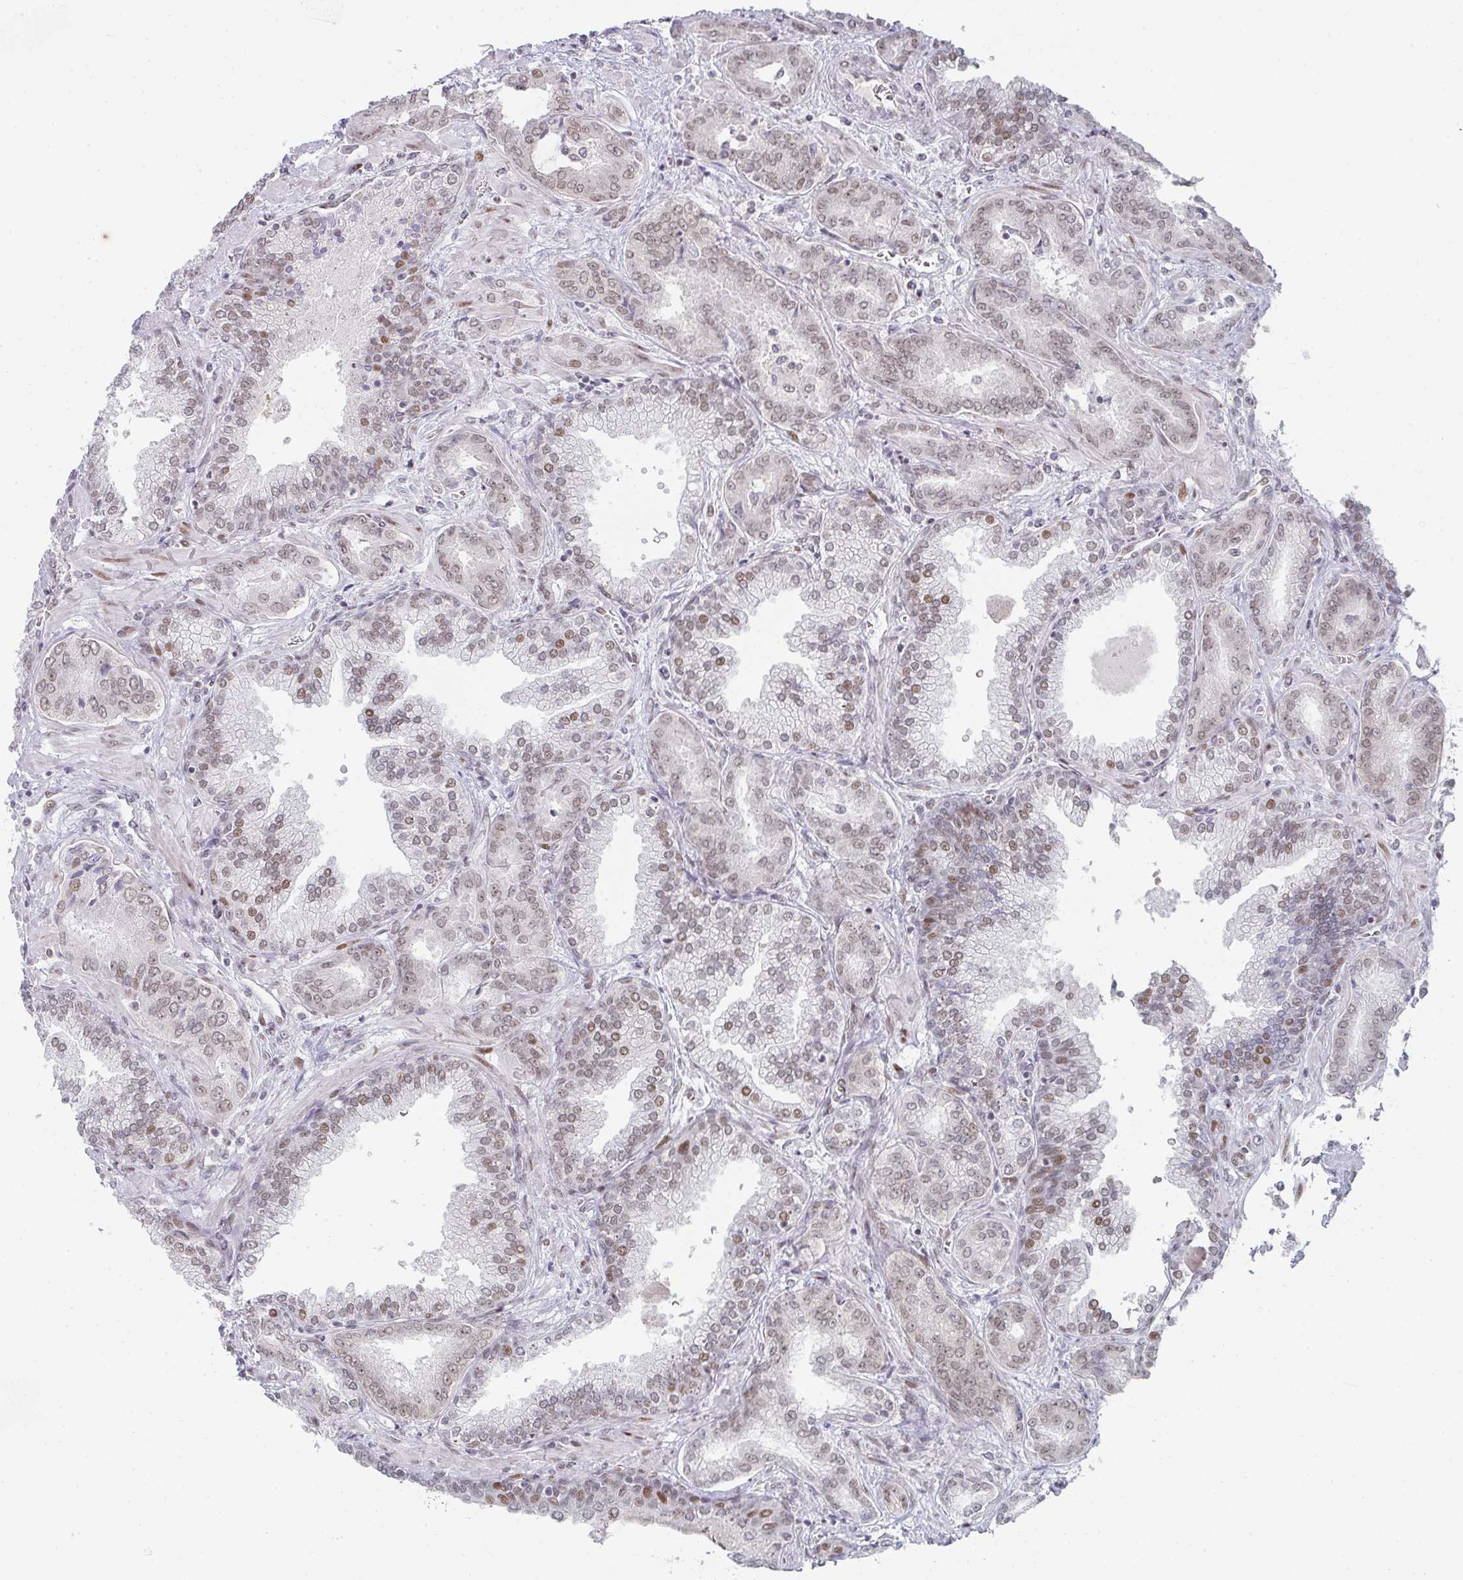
{"staining": {"intensity": "weak", "quantity": ">75%", "location": "nuclear"}, "tissue": "prostate cancer", "cell_type": "Tumor cells", "image_type": "cancer", "snomed": [{"axis": "morphology", "description": "Adenocarcinoma, High grade"}, {"axis": "topography", "description": "Prostate"}], "caption": "This histopathology image displays prostate cancer (adenocarcinoma (high-grade)) stained with immunohistochemistry (IHC) to label a protein in brown. The nuclear of tumor cells show weak positivity for the protein. Nuclei are counter-stained blue.", "gene": "LIN54", "patient": {"sex": "male", "age": 72}}